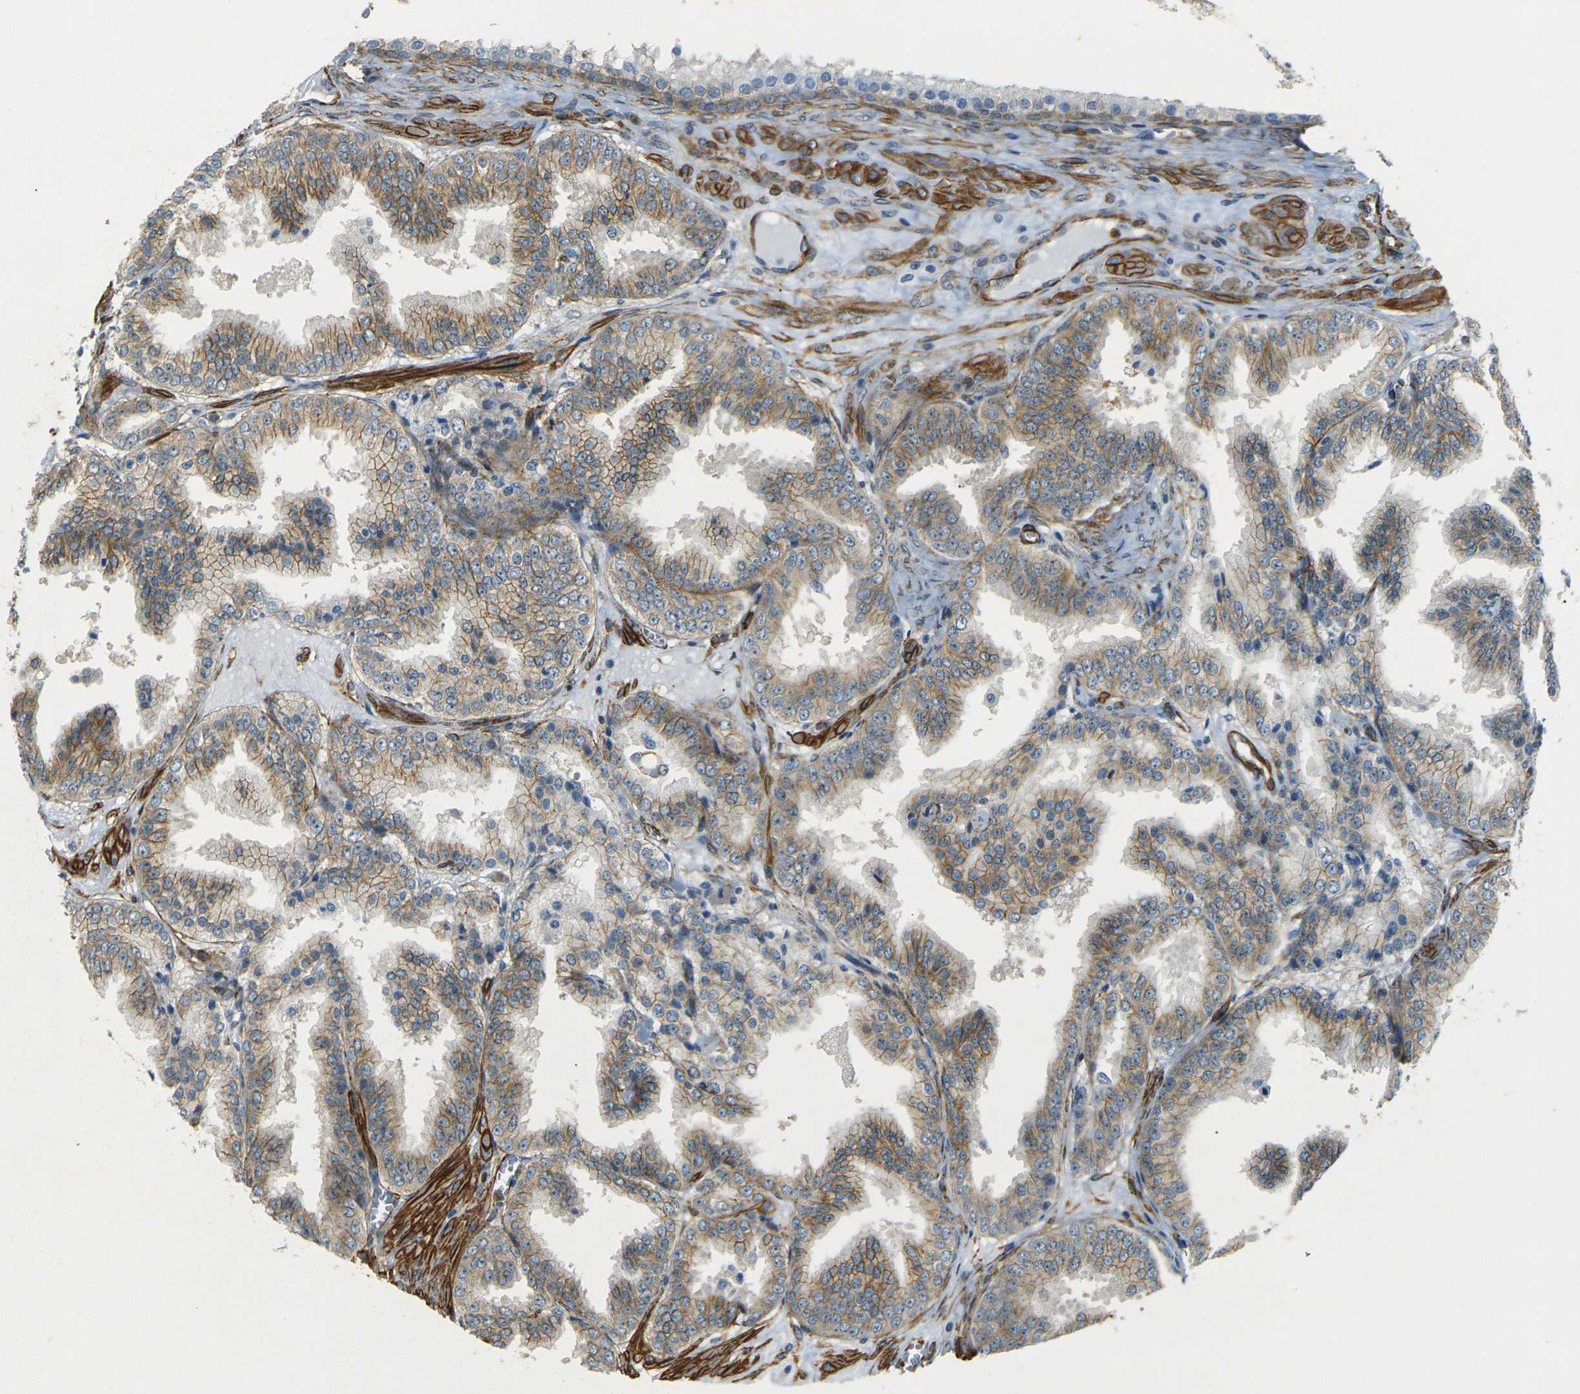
{"staining": {"intensity": "weak", "quantity": ">75%", "location": "cytoplasmic/membranous"}, "tissue": "prostate cancer", "cell_type": "Tumor cells", "image_type": "cancer", "snomed": [{"axis": "morphology", "description": "Adenocarcinoma, High grade"}, {"axis": "topography", "description": "Prostate"}], "caption": "A brown stain highlights weak cytoplasmic/membranous staining of a protein in human prostate cancer tumor cells.", "gene": "EPHA7", "patient": {"sex": "male", "age": 61}}